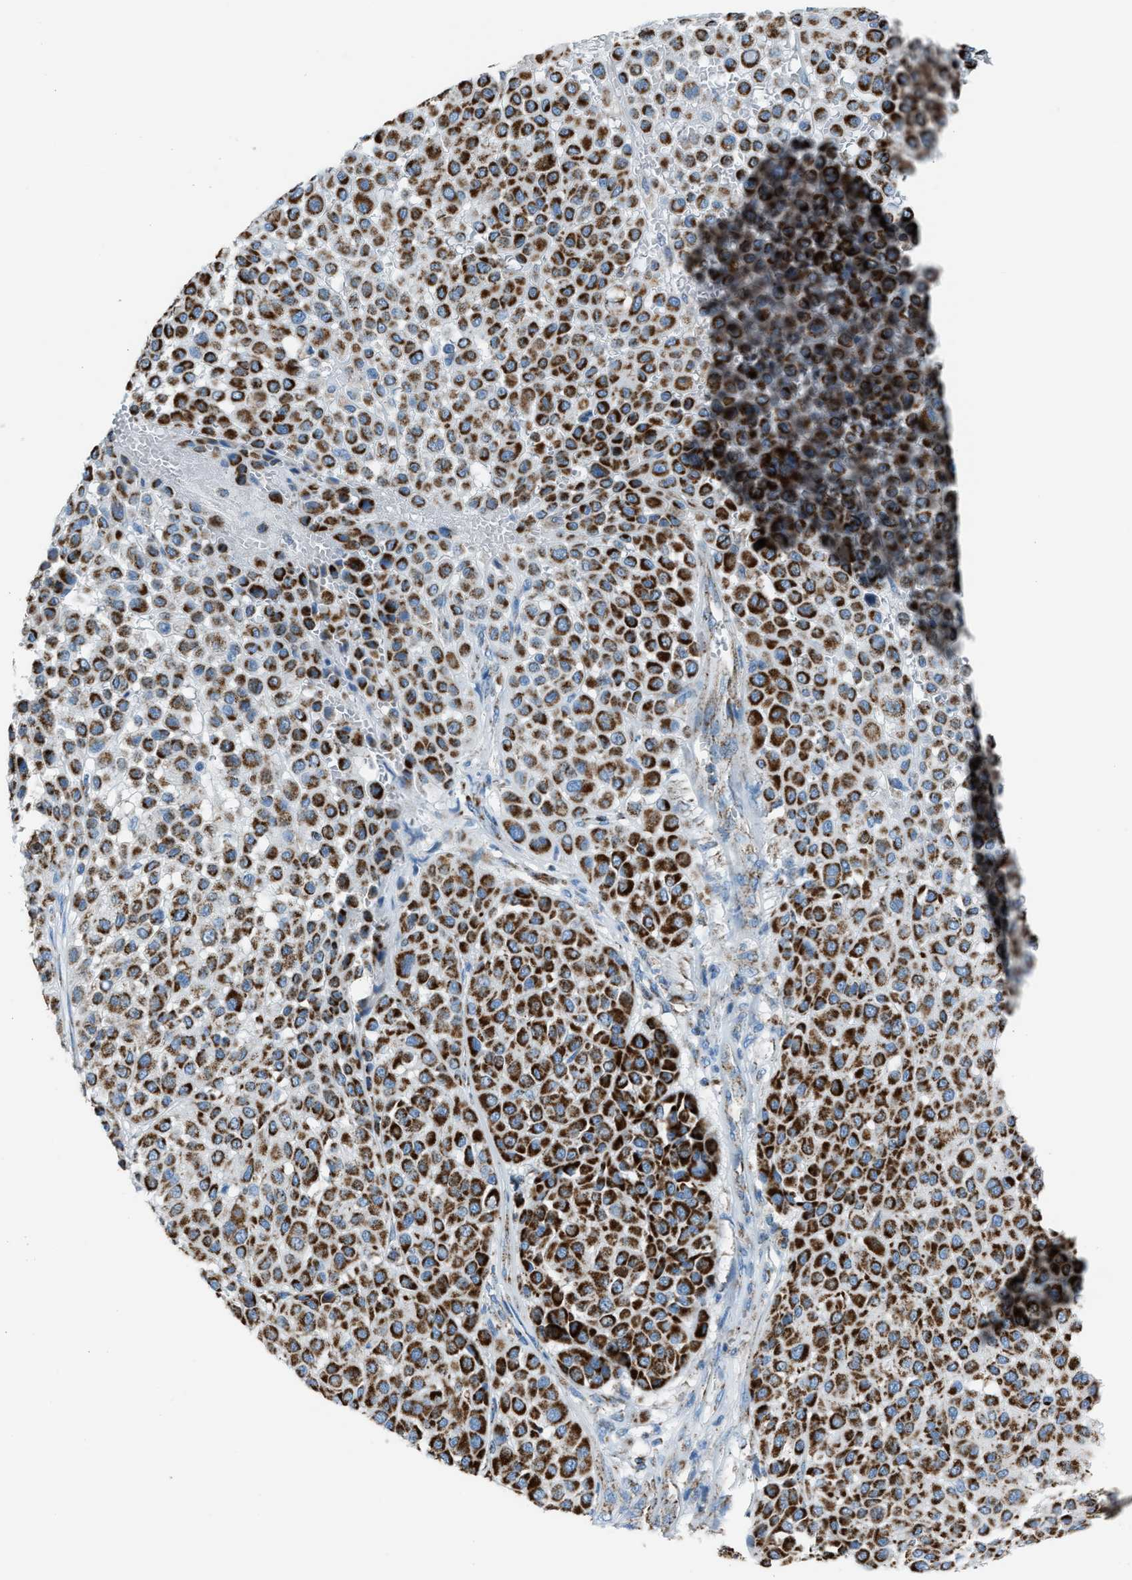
{"staining": {"intensity": "strong", "quantity": ">75%", "location": "cytoplasmic/membranous"}, "tissue": "melanoma", "cell_type": "Tumor cells", "image_type": "cancer", "snomed": [{"axis": "morphology", "description": "Malignant melanoma, Metastatic site"}, {"axis": "topography", "description": "Soft tissue"}], "caption": "Malignant melanoma (metastatic site) tissue displays strong cytoplasmic/membranous expression in about >75% of tumor cells, visualized by immunohistochemistry. (IHC, brightfield microscopy, high magnification).", "gene": "MDH2", "patient": {"sex": "male", "age": 41}}